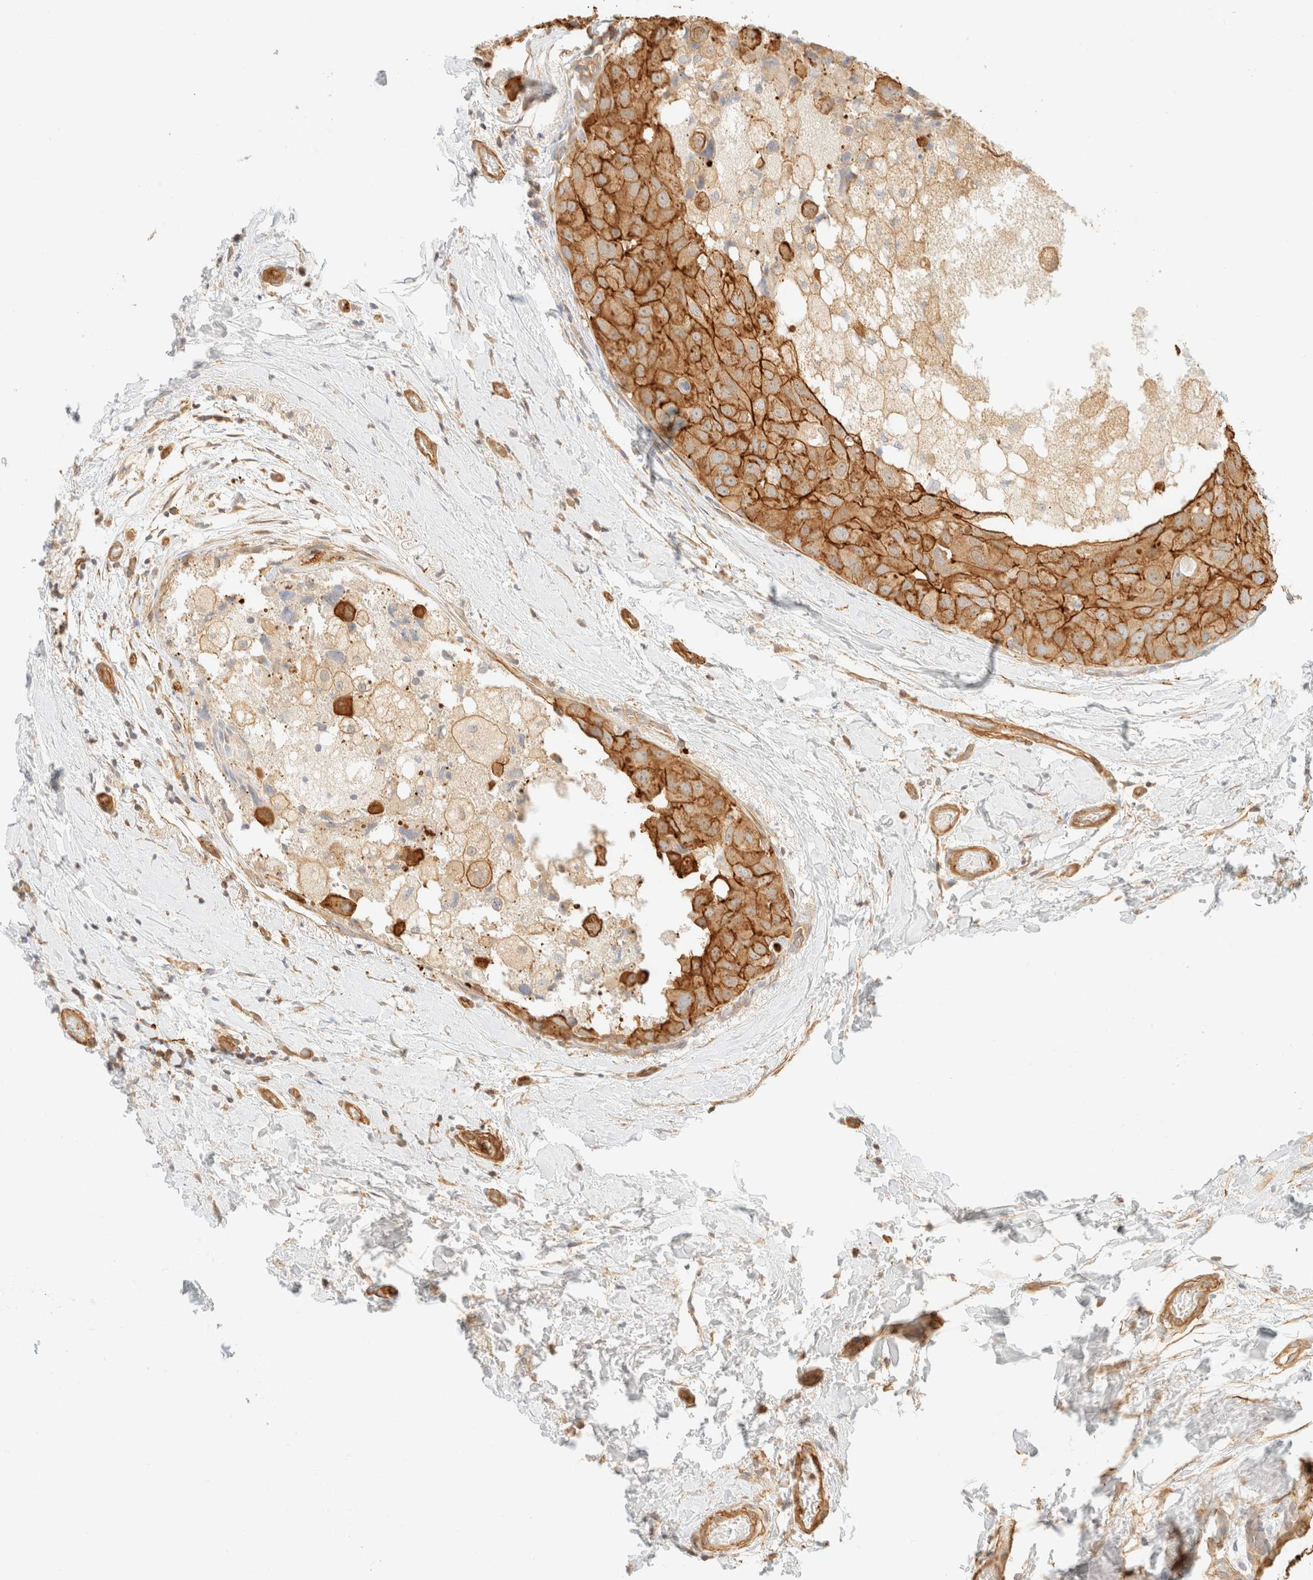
{"staining": {"intensity": "strong", "quantity": ">75%", "location": "cytoplasmic/membranous"}, "tissue": "breast cancer", "cell_type": "Tumor cells", "image_type": "cancer", "snomed": [{"axis": "morphology", "description": "Duct carcinoma"}, {"axis": "topography", "description": "Breast"}], "caption": "Tumor cells exhibit high levels of strong cytoplasmic/membranous expression in approximately >75% of cells in invasive ductal carcinoma (breast).", "gene": "OTOP2", "patient": {"sex": "female", "age": 62}}